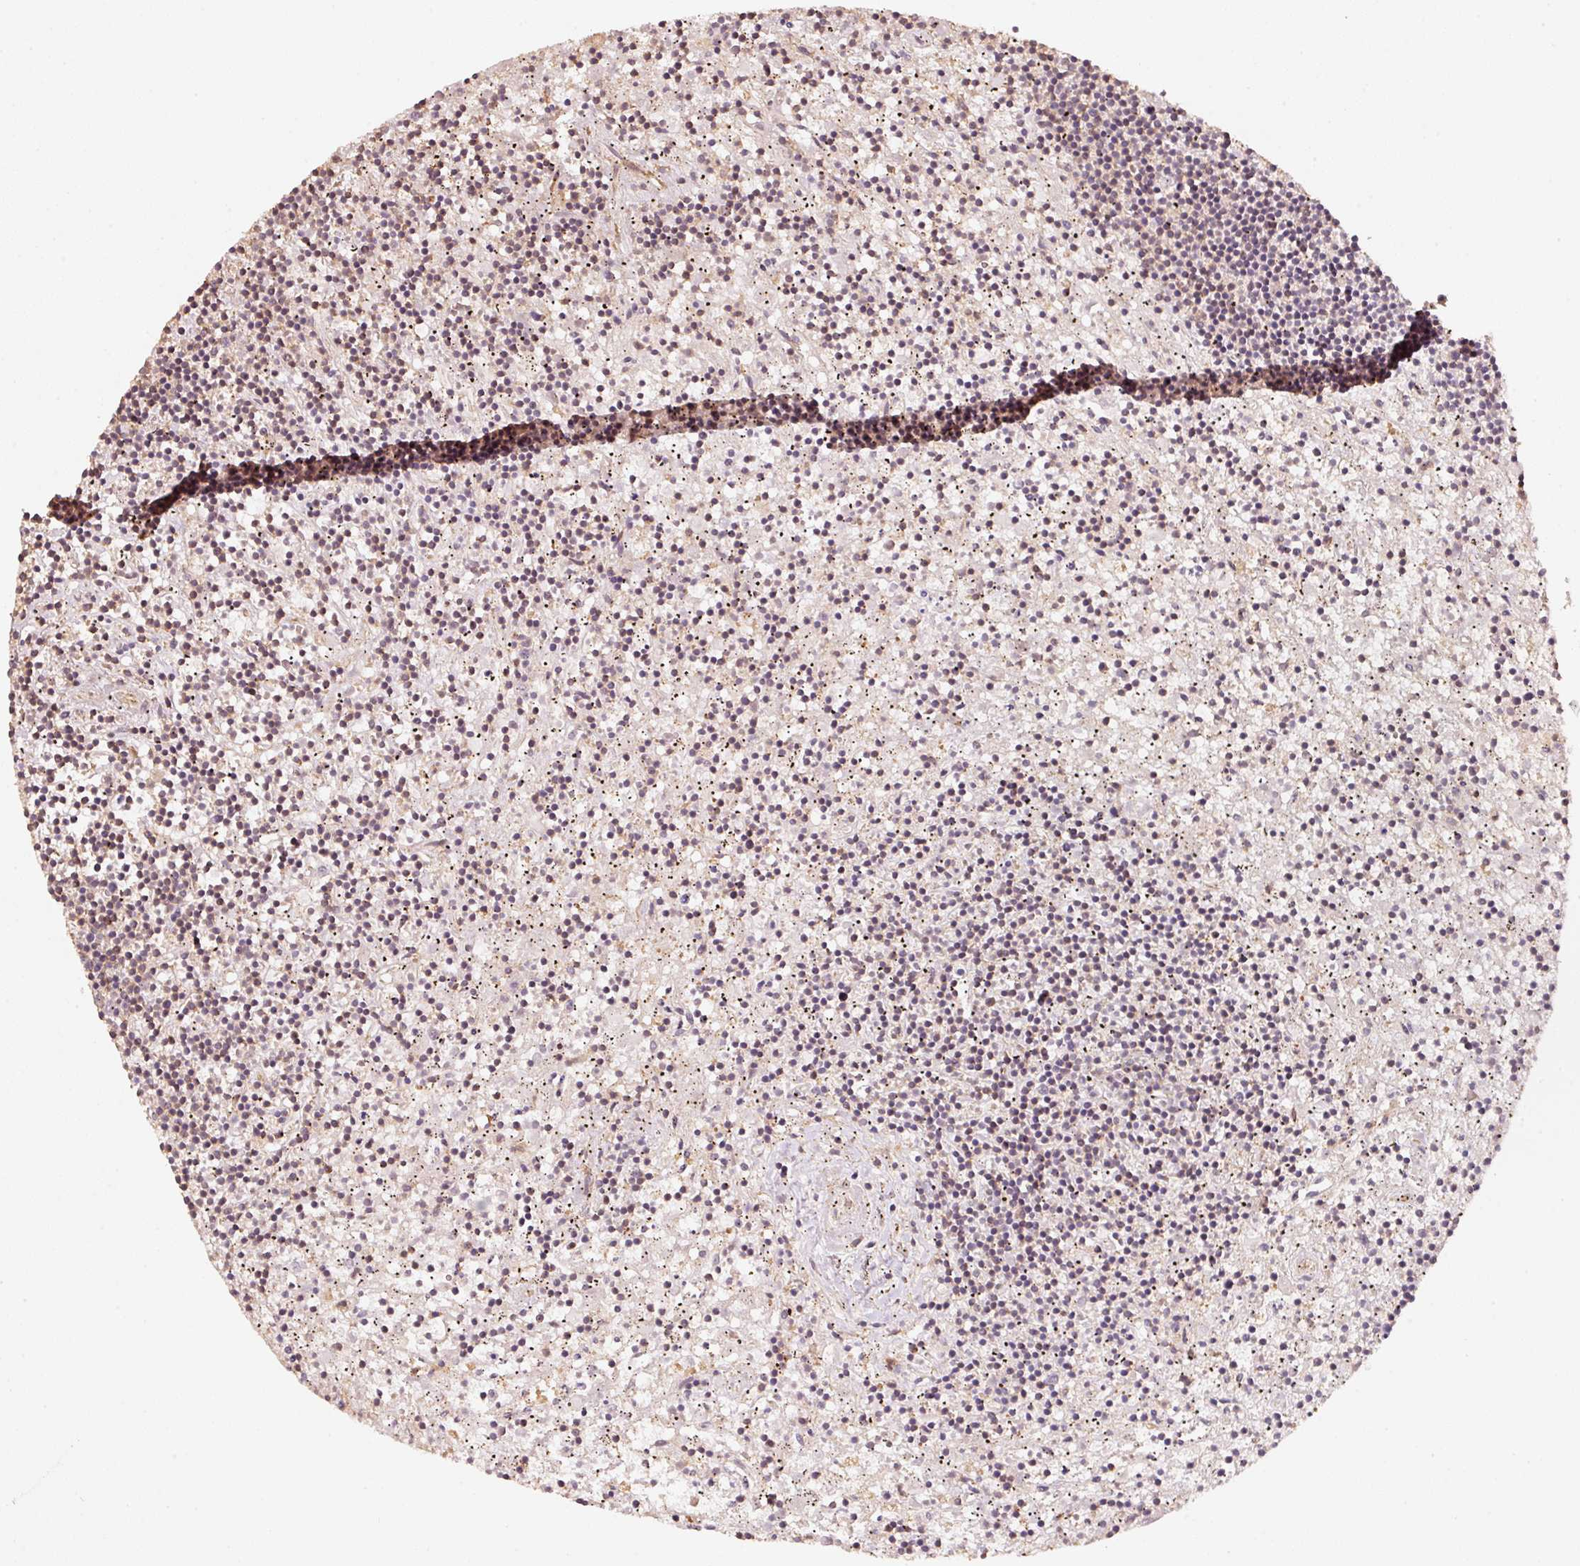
{"staining": {"intensity": "negative", "quantity": "none", "location": "none"}, "tissue": "lymphoma", "cell_type": "Tumor cells", "image_type": "cancer", "snomed": [{"axis": "morphology", "description": "Malignant lymphoma, non-Hodgkin's type, Low grade"}, {"axis": "topography", "description": "Spleen"}], "caption": "Immunohistochemical staining of human malignant lymphoma, non-Hodgkin's type (low-grade) demonstrates no significant expression in tumor cells. (Brightfield microscopy of DAB (3,3'-diaminobenzidine) immunohistochemistry (IHC) at high magnification).", "gene": "CEP95", "patient": {"sex": "male", "age": 76}}